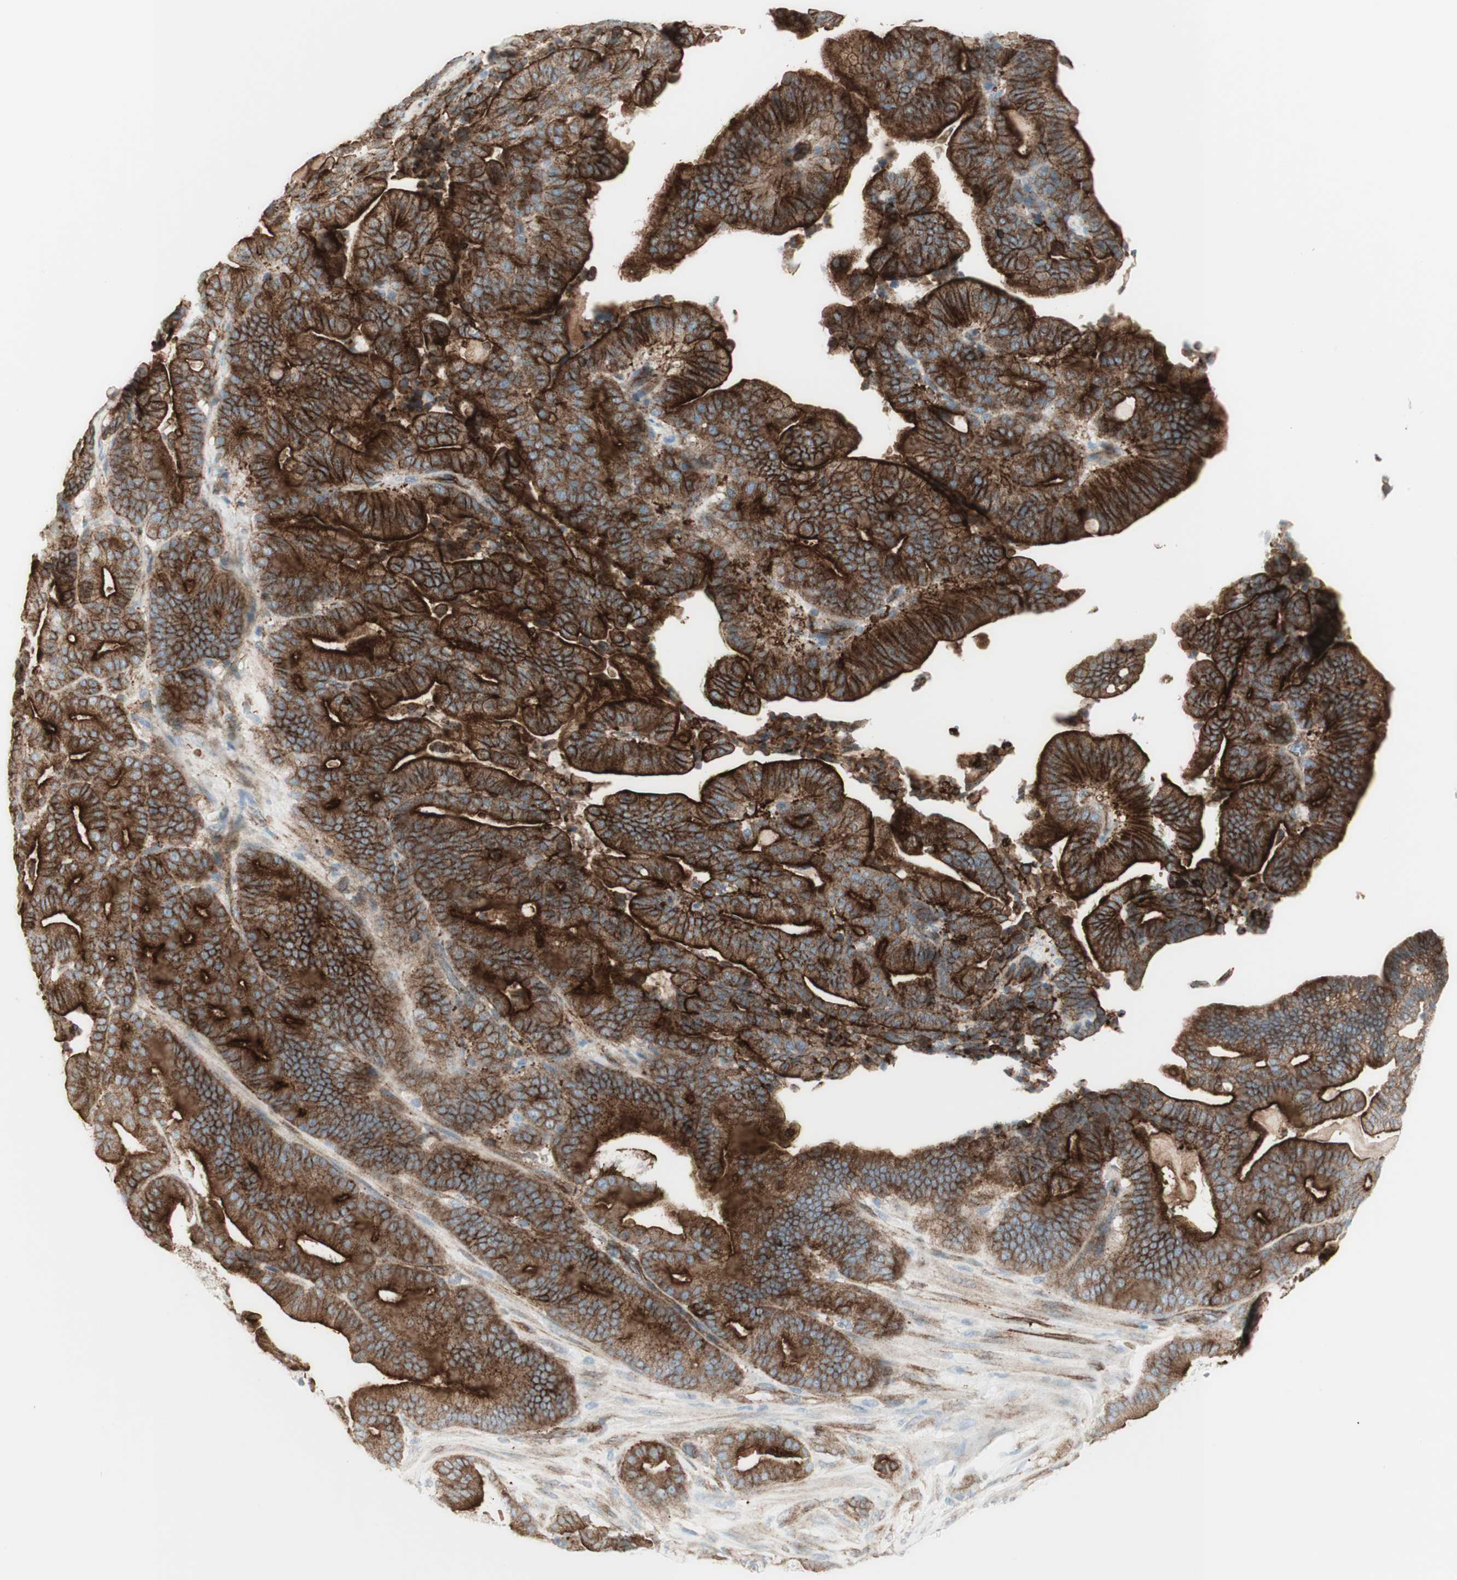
{"staining": {"intensity": "strong", "quantity": "25%-75%", "location": "cytoplasmic/membranous"}, "tissue": "pancreatic cancer", "cell_type": "Tumor cells", "image_type": "cancer", "snomed": [{"axis": "morphology", "description": "Adenocarcinoma, NOS"}, {"axis": "topography", "description": "Pancreas"}], "caption": "Immunohistochemistry (DAB) staining of pancreatic cancer shows strong cytoplasmic/membranous protein staining in approximately 25%-75% of tumor cells.", "gene": "MYO6", "patient": {"sex": "male", "age": 63}}